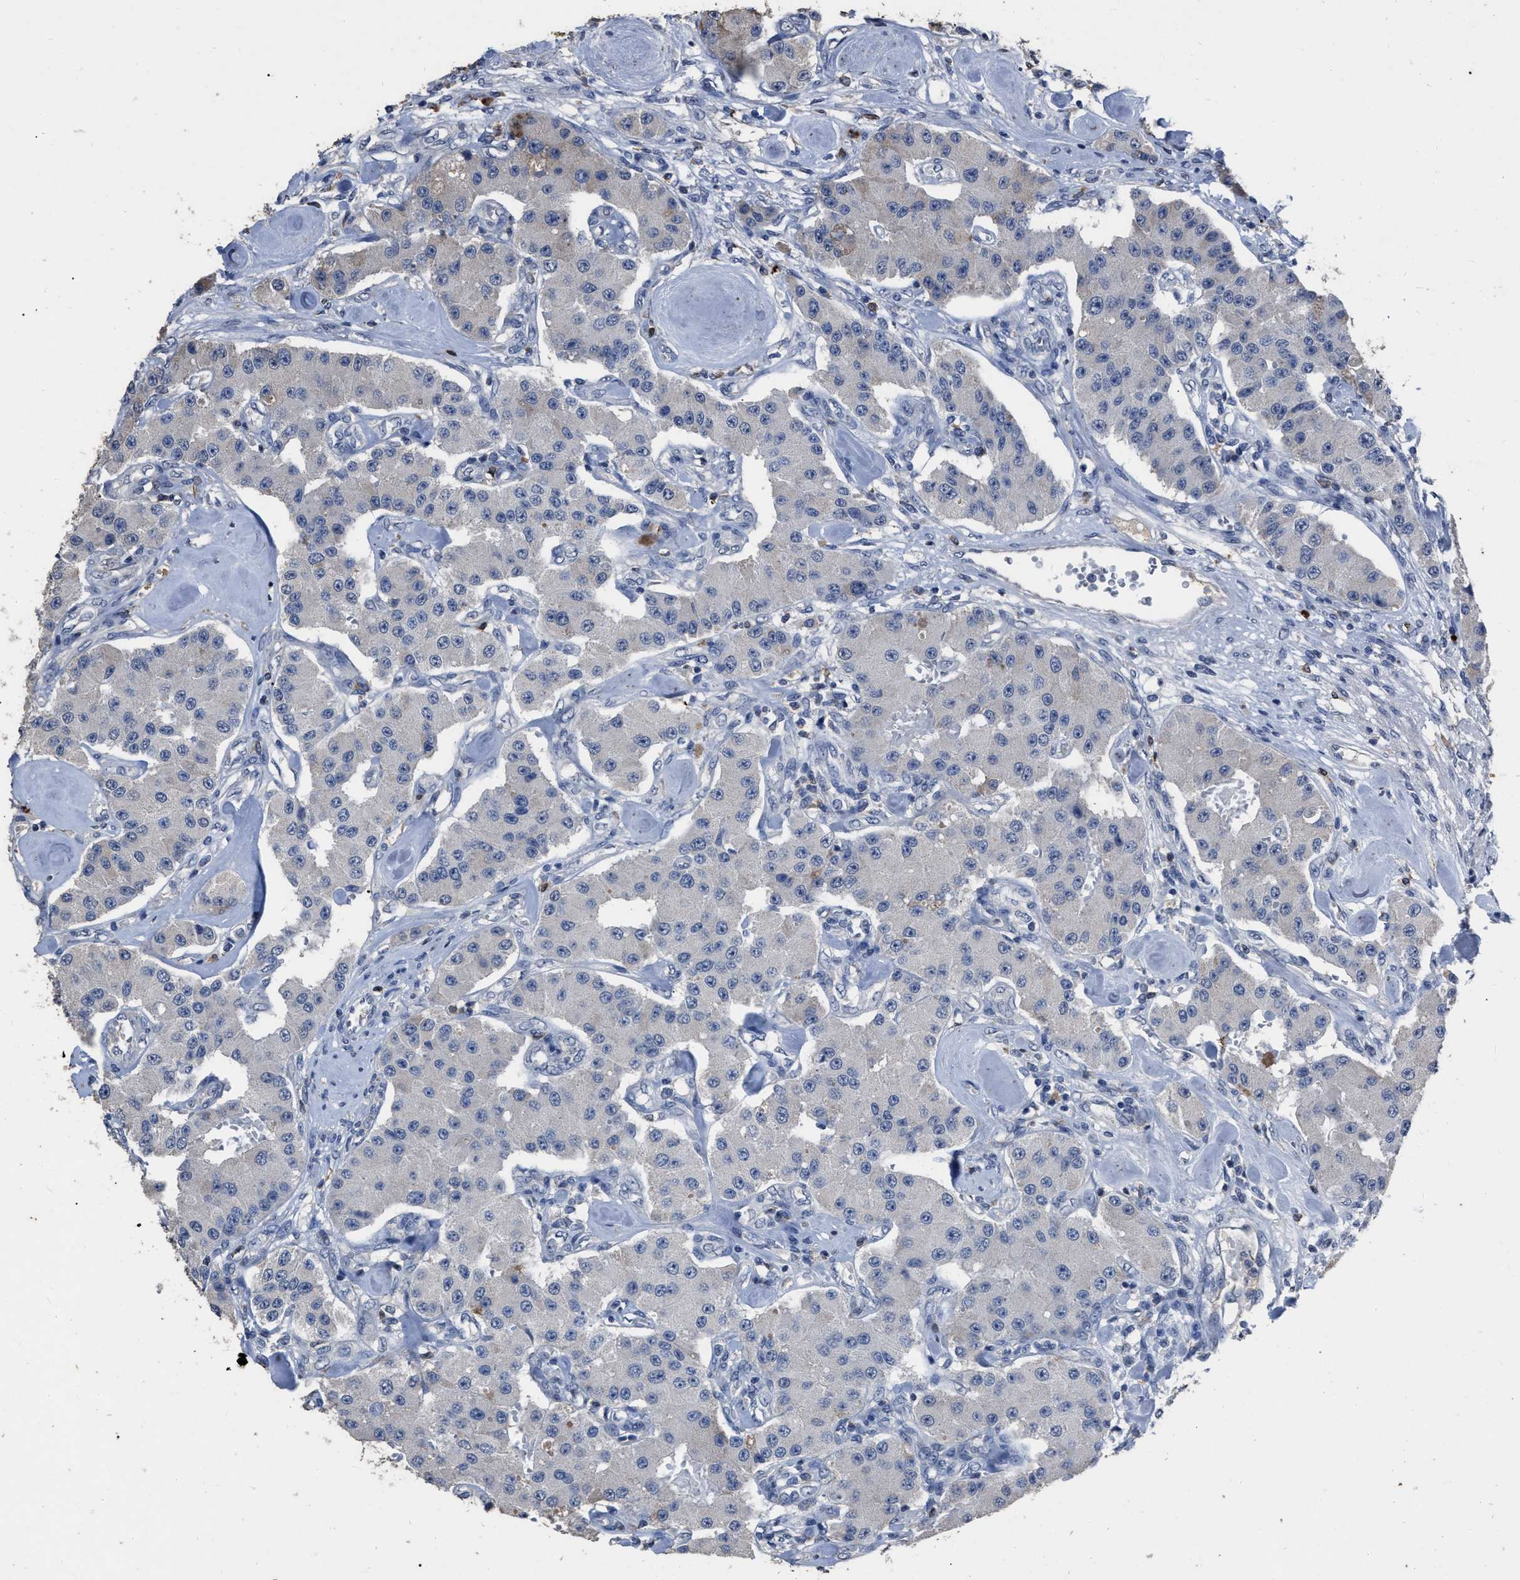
{"staining": {"intensity": "weak", "quantity": "<25%", "location": "cytoplasmic/membranous"}, "tissue": "carcinoid", "cell_type": "Tumor cells", "image_type": "cancer", "snomed": [{"axis": "morphology", "description": "Carcinoid, malignant, NOS"}, {"axis": "topography", "description": "Pancreas"}], "caption": "Immunohistochemistry (IHC) photomicrograph of malignant carcinoid stained for a protein (brown), which displays no staining in tumor cells.", "gene": "HABP2", "patient": {"sex": "male", "age": 41}}